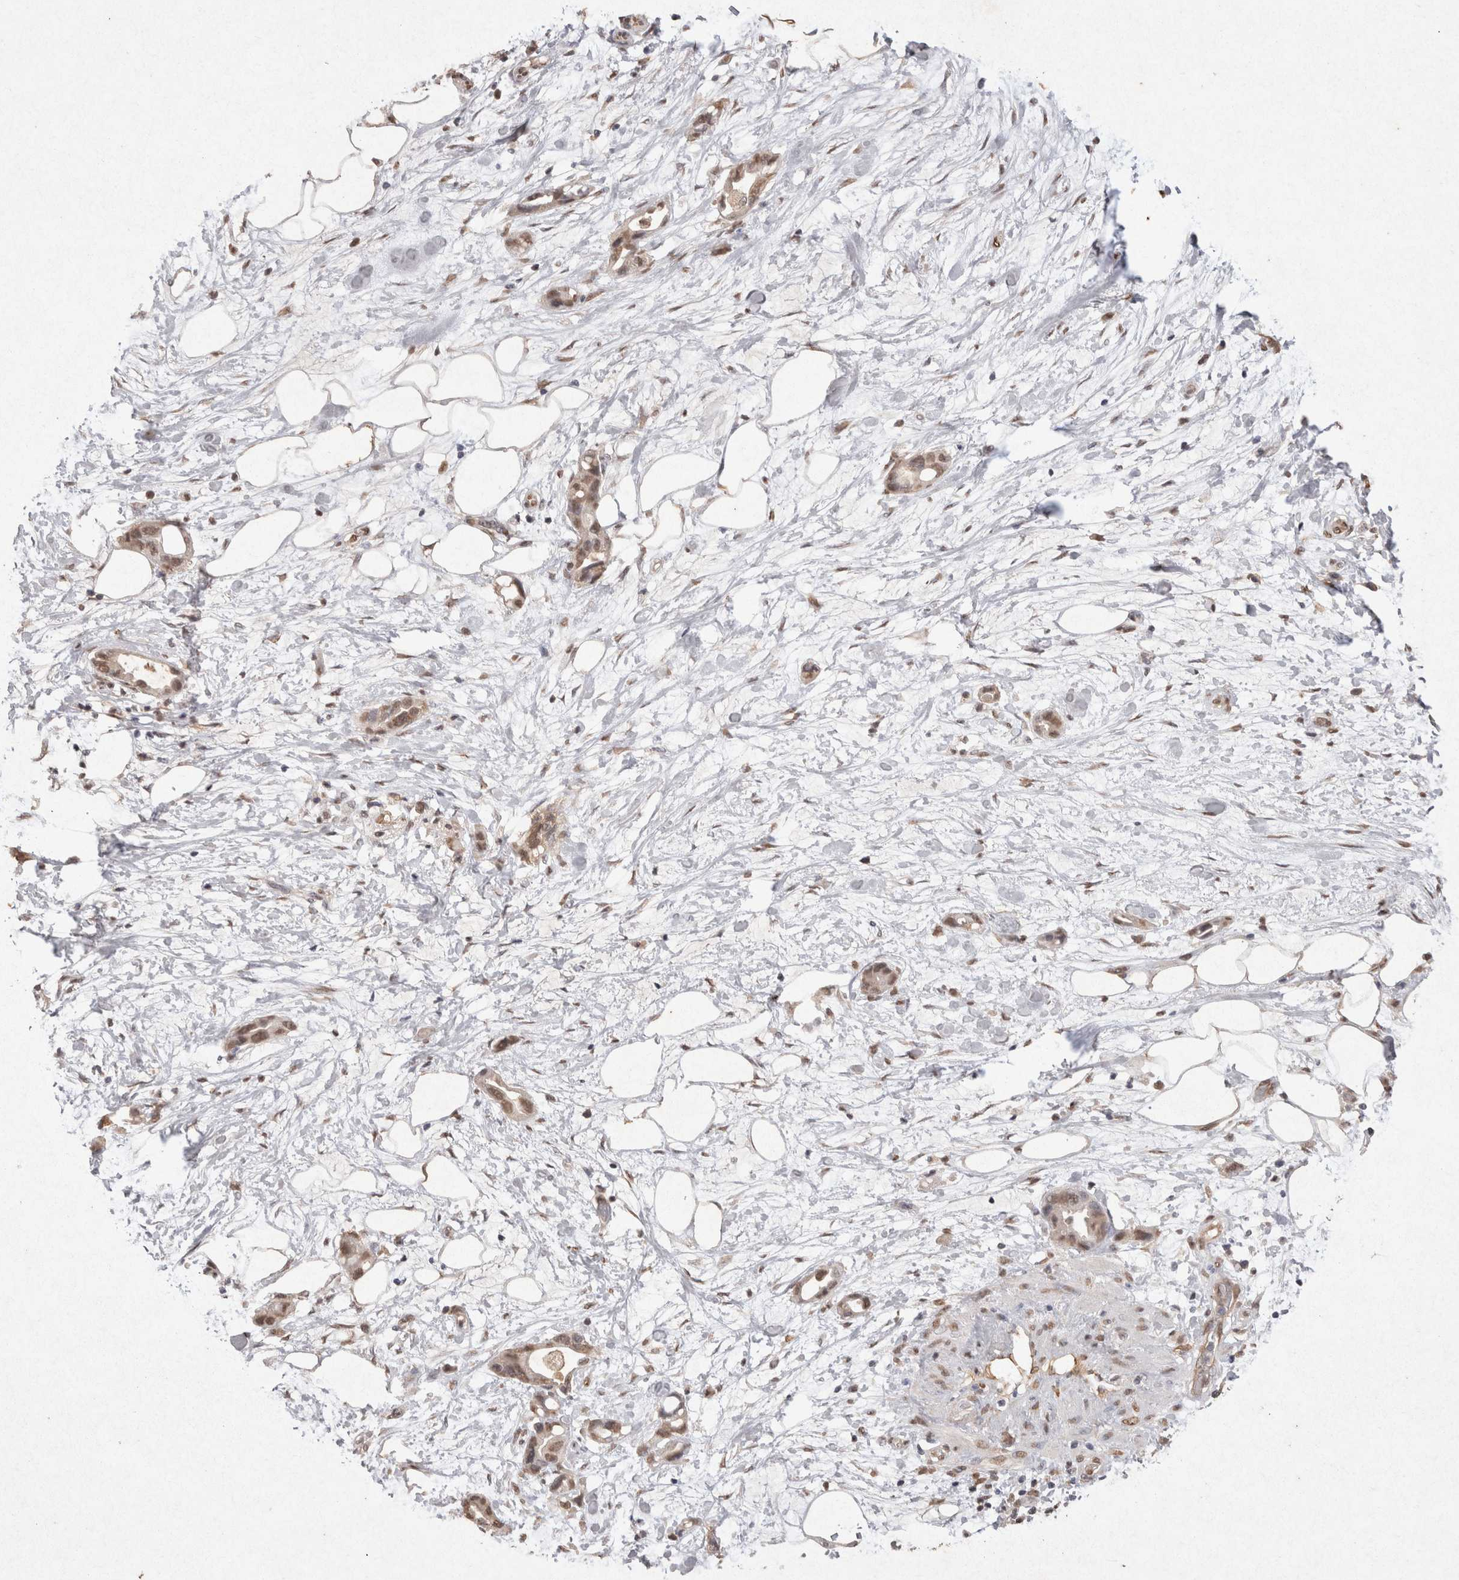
{"staining": {"intensity": "weak", "quantity": ">75%", "location": "cytoplasmic/membranous,nuclear"}, "tissue": "pancreatic cancer", "cell_type": "Tumor cells", "image_type": "cancer", "snomed": [{"axis": "morphology", "description": "Adenocarcinoma, NOS"}, {"axis": "topography", "description": "Pancreas"}], "caption": "Protein expression analysis of human pancreatic cancer reveals weak cytoplasmic/membranous and nuclear staining in about >75% of tumor cells. Using DAB (brown) and hematoxylin (blue) stains, captured at high magnification using brightfield microscopy.", "gene": "MLX", "patient": {"sex": "female", "age": 57}}